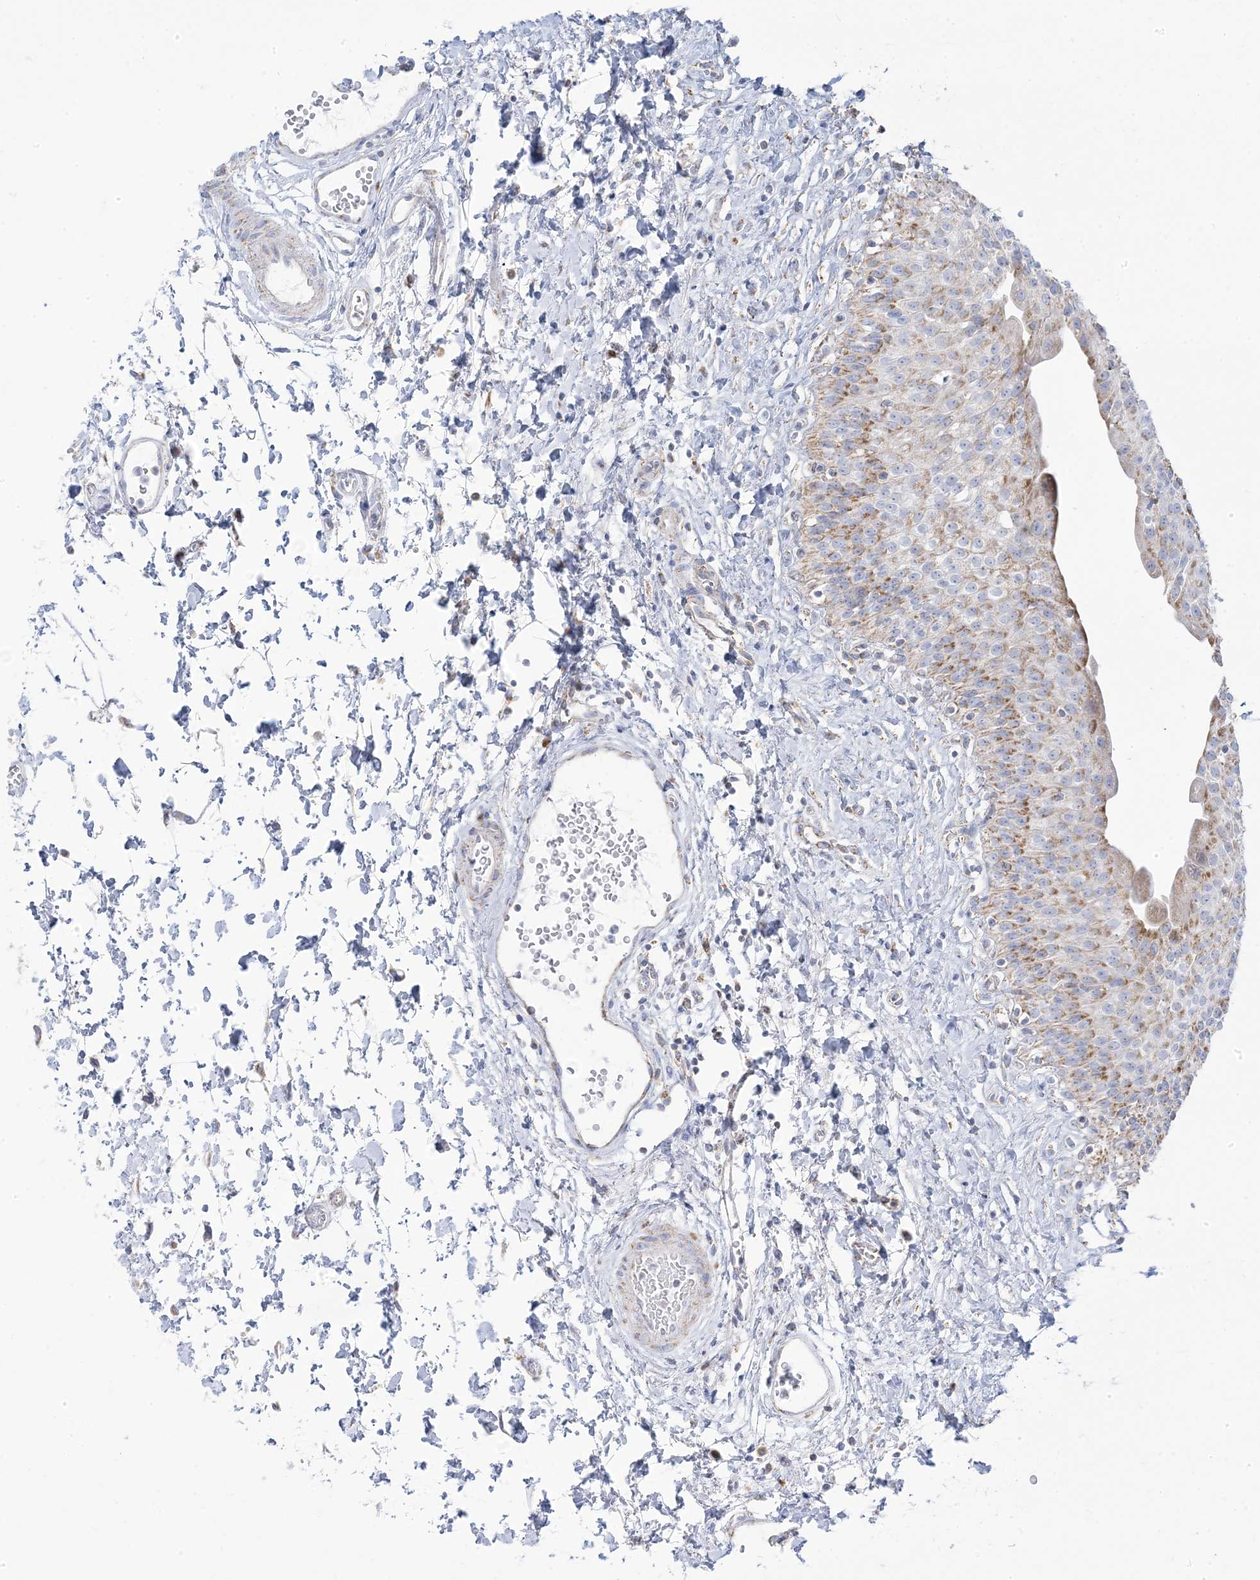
{"staining": {"intensity": "moderate", "quantity": "25%-75%", "location": "cytoplasmic/membranous"}, "tissue": "urinary bladder", "cell_type": "Urothelial cells", "image_type": "normal", "snomed": [{"axis": "morphology", "description": "Normal tissue, NOS"}, {"axis": "topography", "description": "Urinary bladder"}], "caption": "About 25%-75% of urothelial cells in benign urinary bladder show moderate cytoplasmic/membranous protein positivity as visualized by brown immunohistochemical staining.", "gene": "PCCB", "patient": {"sex": "male", "age": 51}}